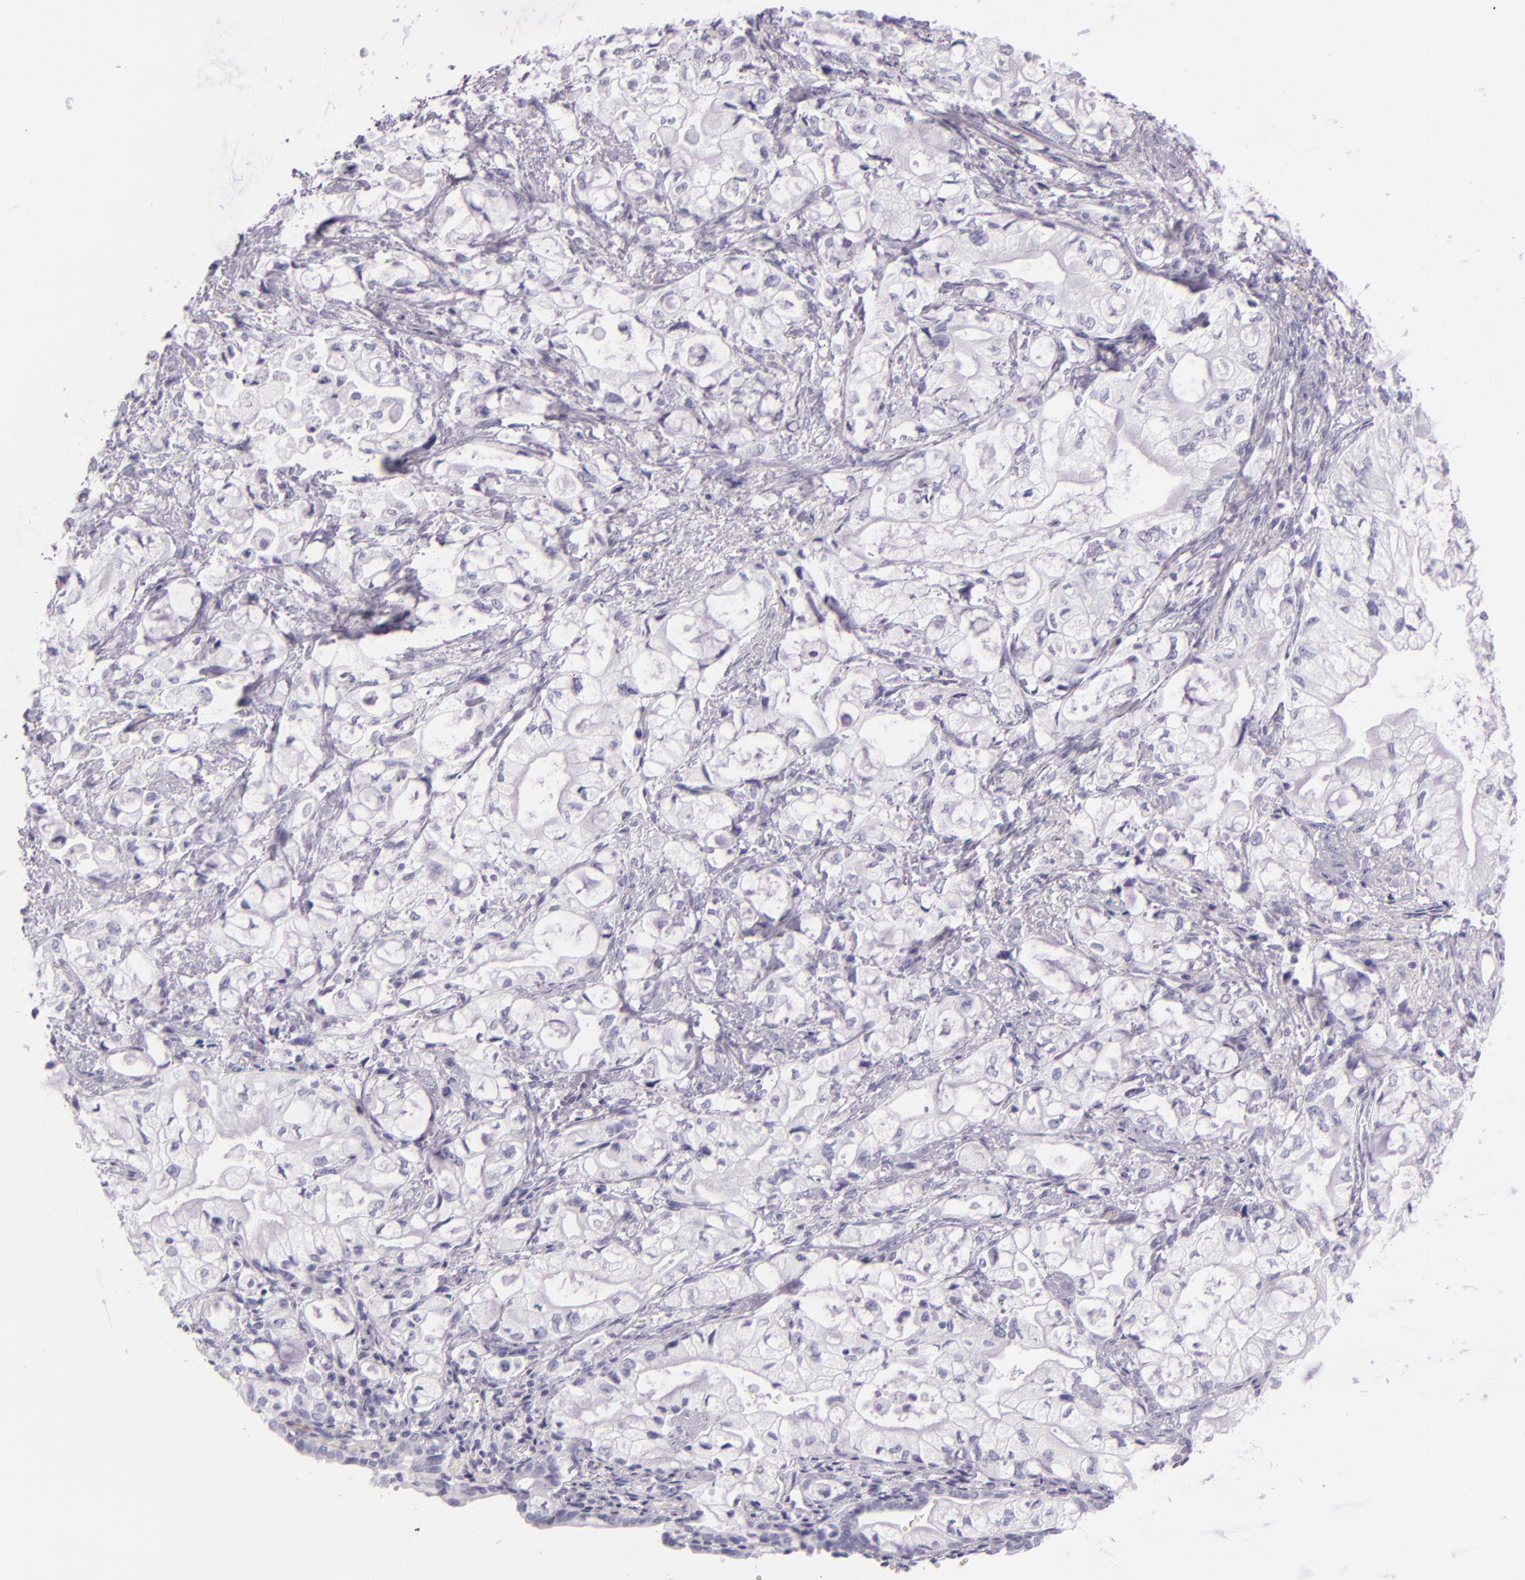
{"staining": {"intensity": "negative", "quantity": "none", "location": "none"}, "tissue": "pancreatic cancer", "cell_type": "Tumor cells", "image_type": "cancer", "snomed": [{"axis": "morphology", "description": "Adenocarcinoma, NOS"}, {"axis": "topography", "description": "Pancreas"}], "caption": "Immunohistochemical staining of pancreatic adenocarcinoma exhibits no significant positivity in tumor cells.", "gene": "SELP", "patient": {"sex": "male", "age": 79}}